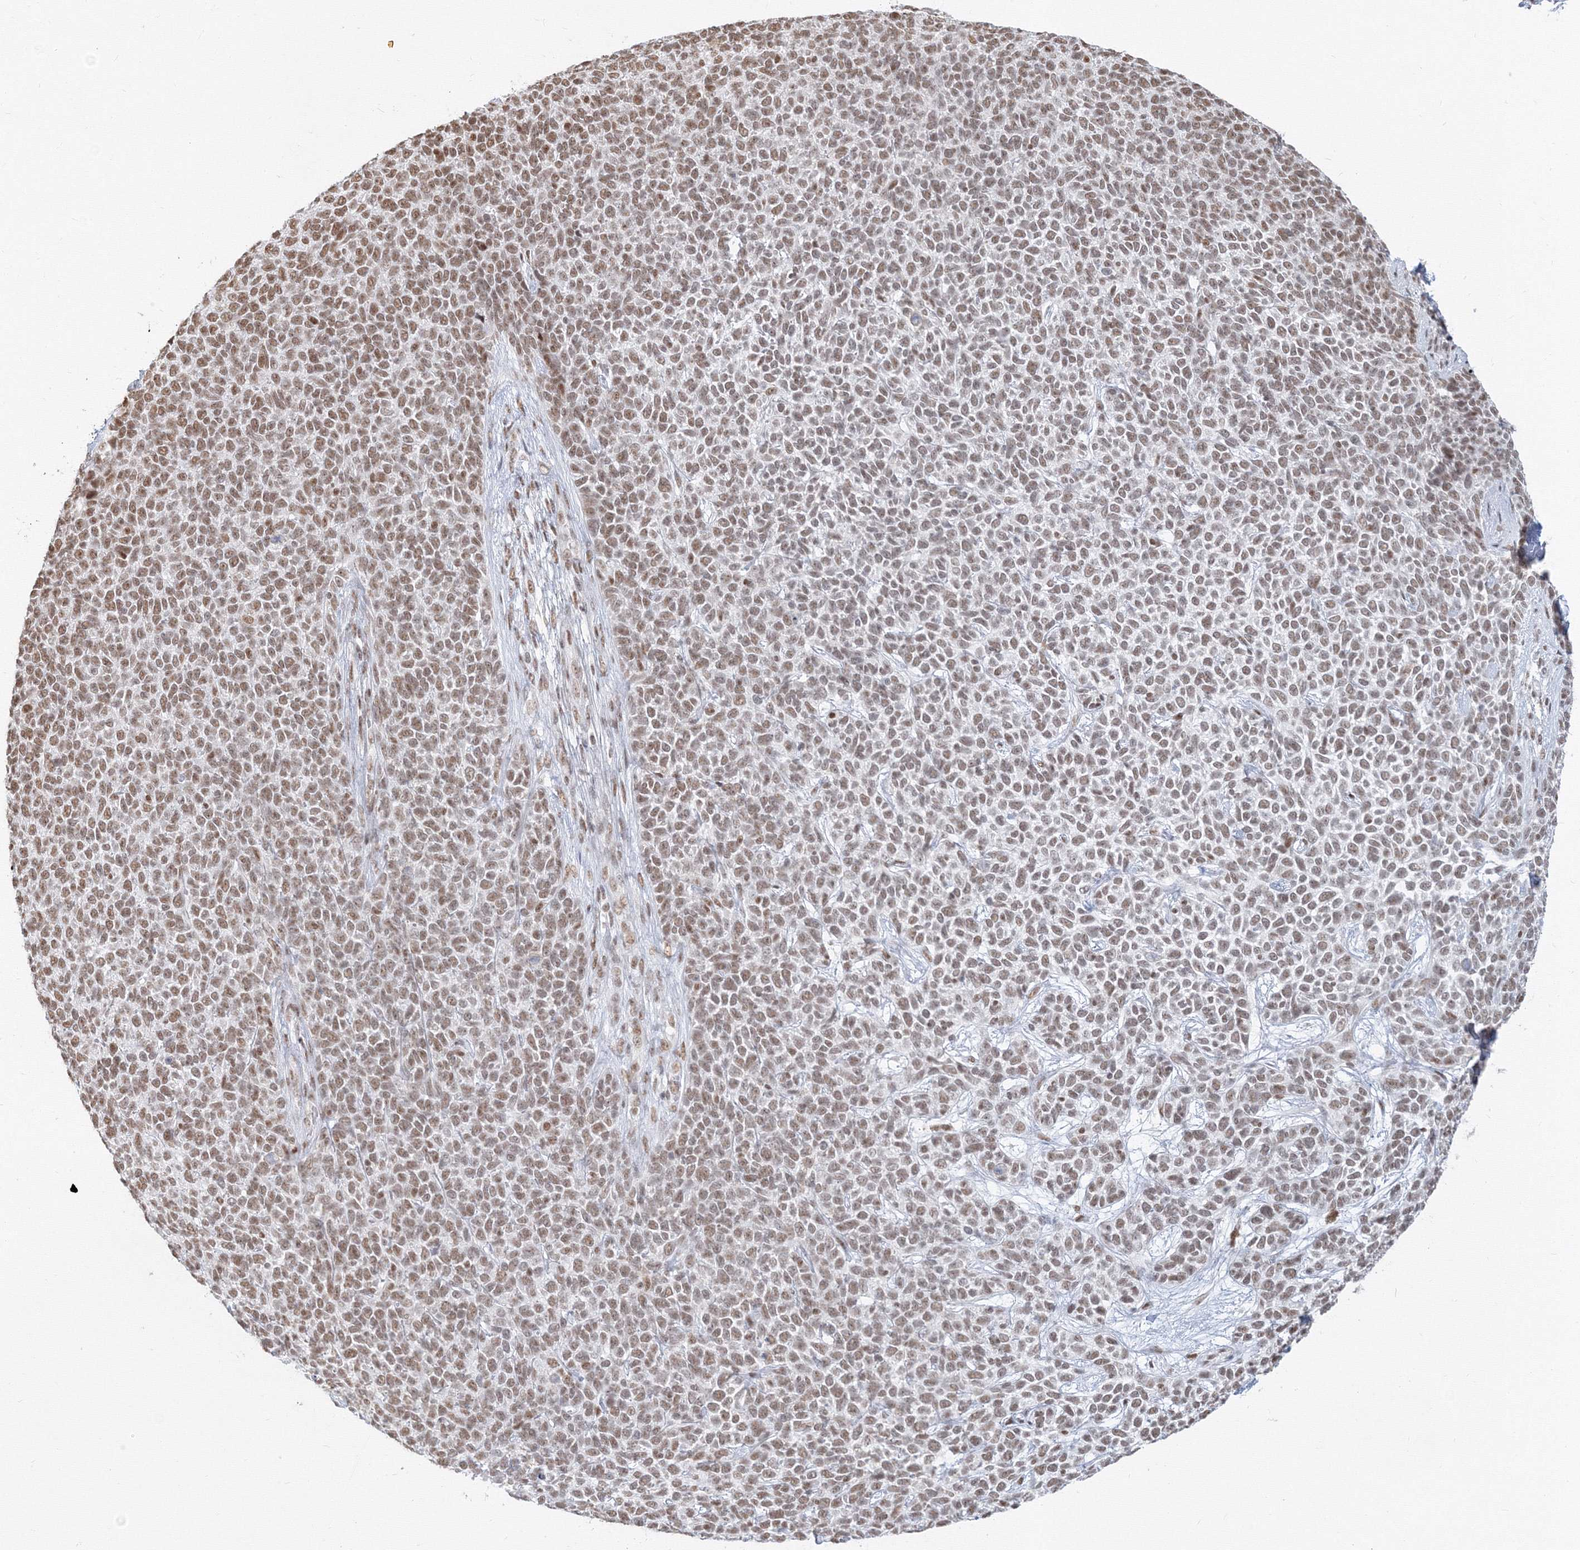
{"staining": {"intensity": "moderate", "quantity": ">75%", "location": "nuclear"}, "tissue": "skin cancer", "cell_type": "Tumor cells", "image_type": "cancer", "snomed": [{"axis": "morphology", "description": "Basal cell carcinoma"}, {"axis": "topography", "description": "Skin"}], "caption": "Protein analysis of basal cell carcinoma (skin) tissue reveals moderate nuclear positivity in about >75% of tumor cells.", "gene": "PPP4R2", "patient": {"sex": "female", "age": 84}}